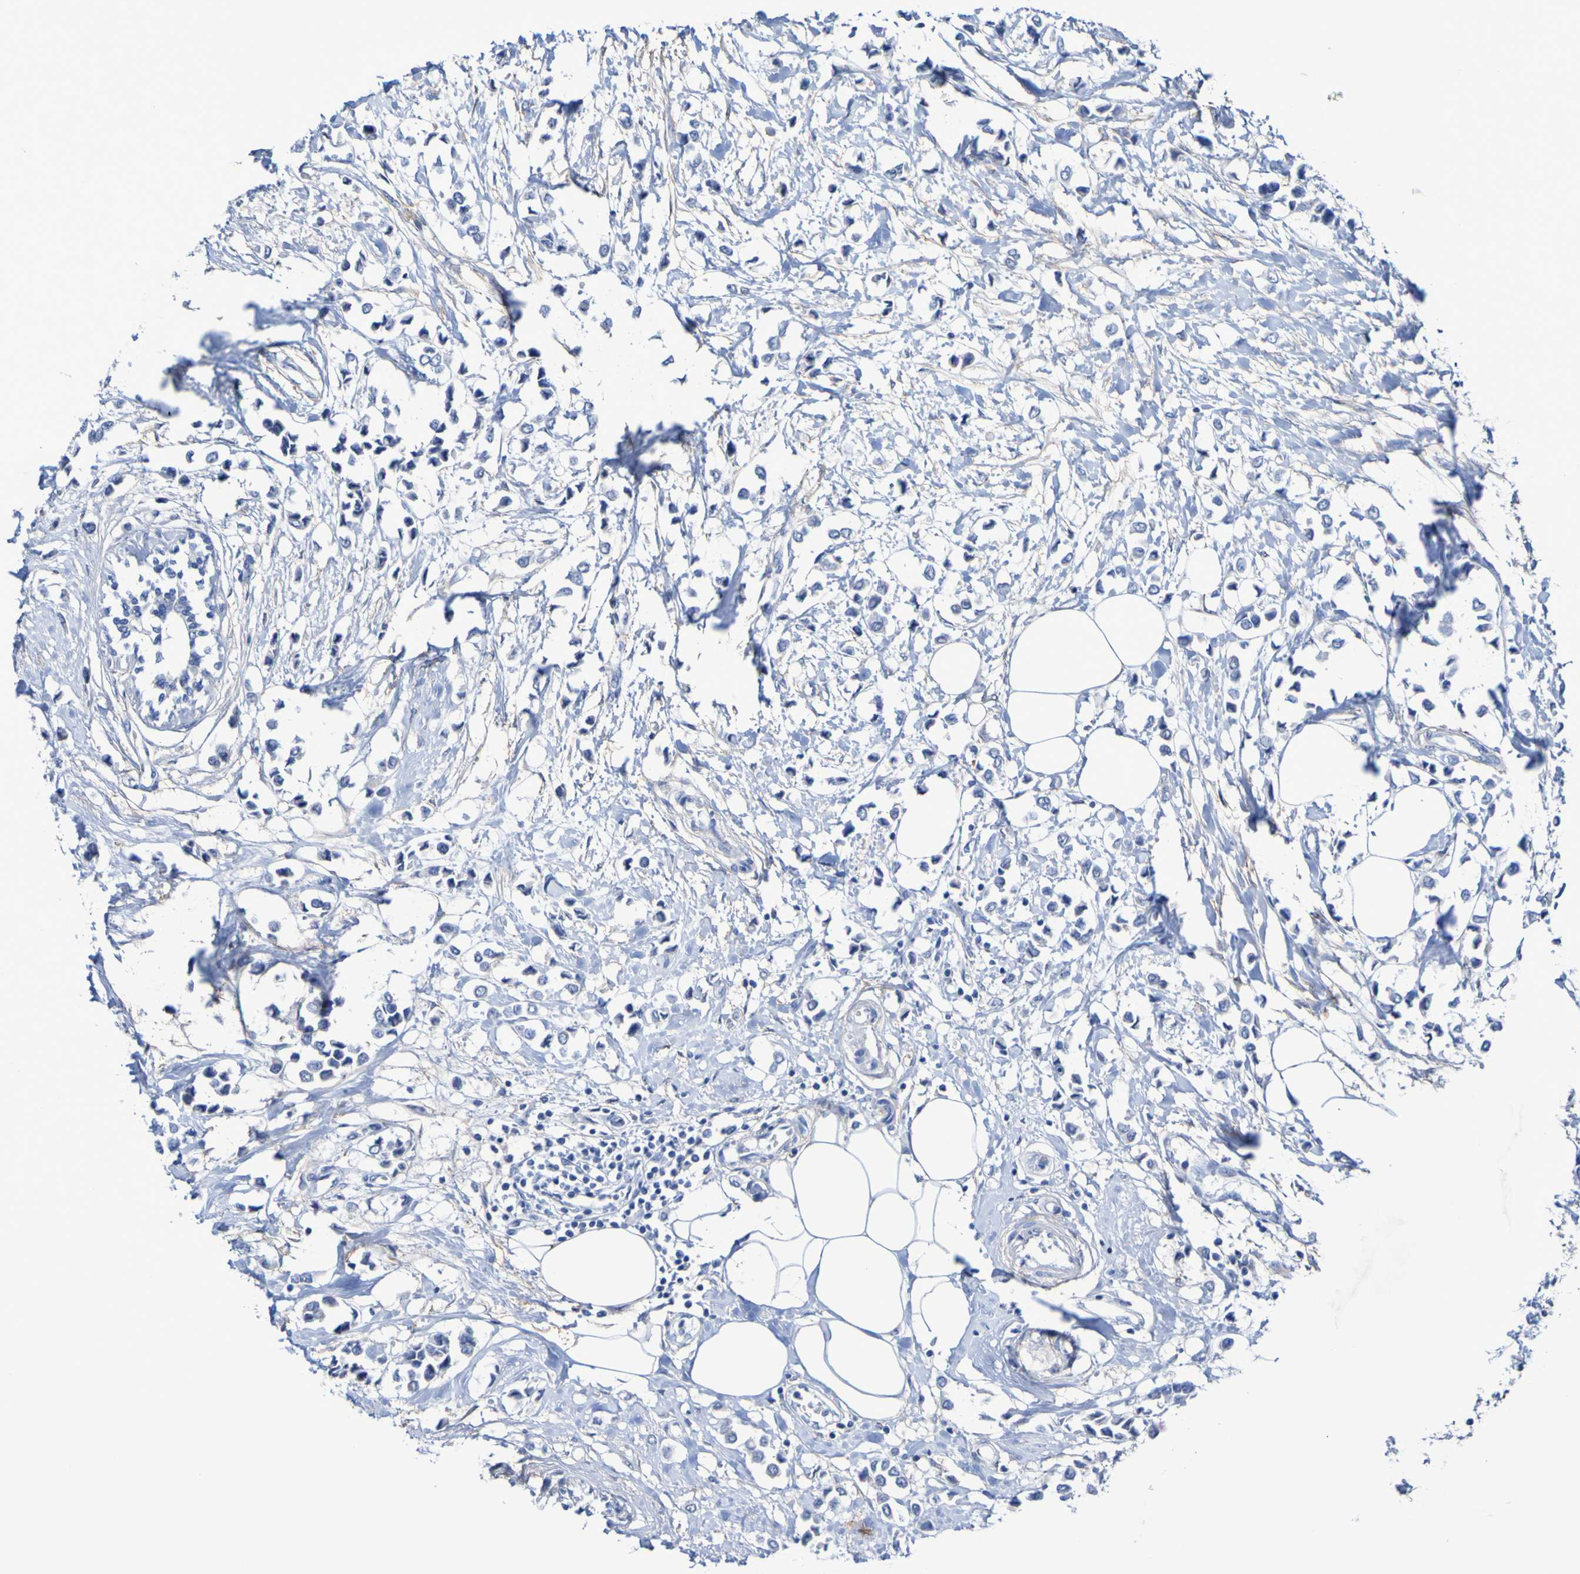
{"staining": {"intensity": "negative", "quantity": "none", "location": "none"}, "tissue": "breast cancer", "cell_type": "Tumor cells", "image_type": "cancer", "snomed": [{"axis": "morphology", "description": "Lobular carcinoma"}, {"axis": "topography", "description": "Breast"}], "caption": "High magnification brightfield microscopy of breast lobular carcinoma stained with DAB (brown) and counterstained with hematoxylin (blue): tumor cells show no significant expression.", "gene": "SGCB", "patient": {"sex": "female", "age": 51}}